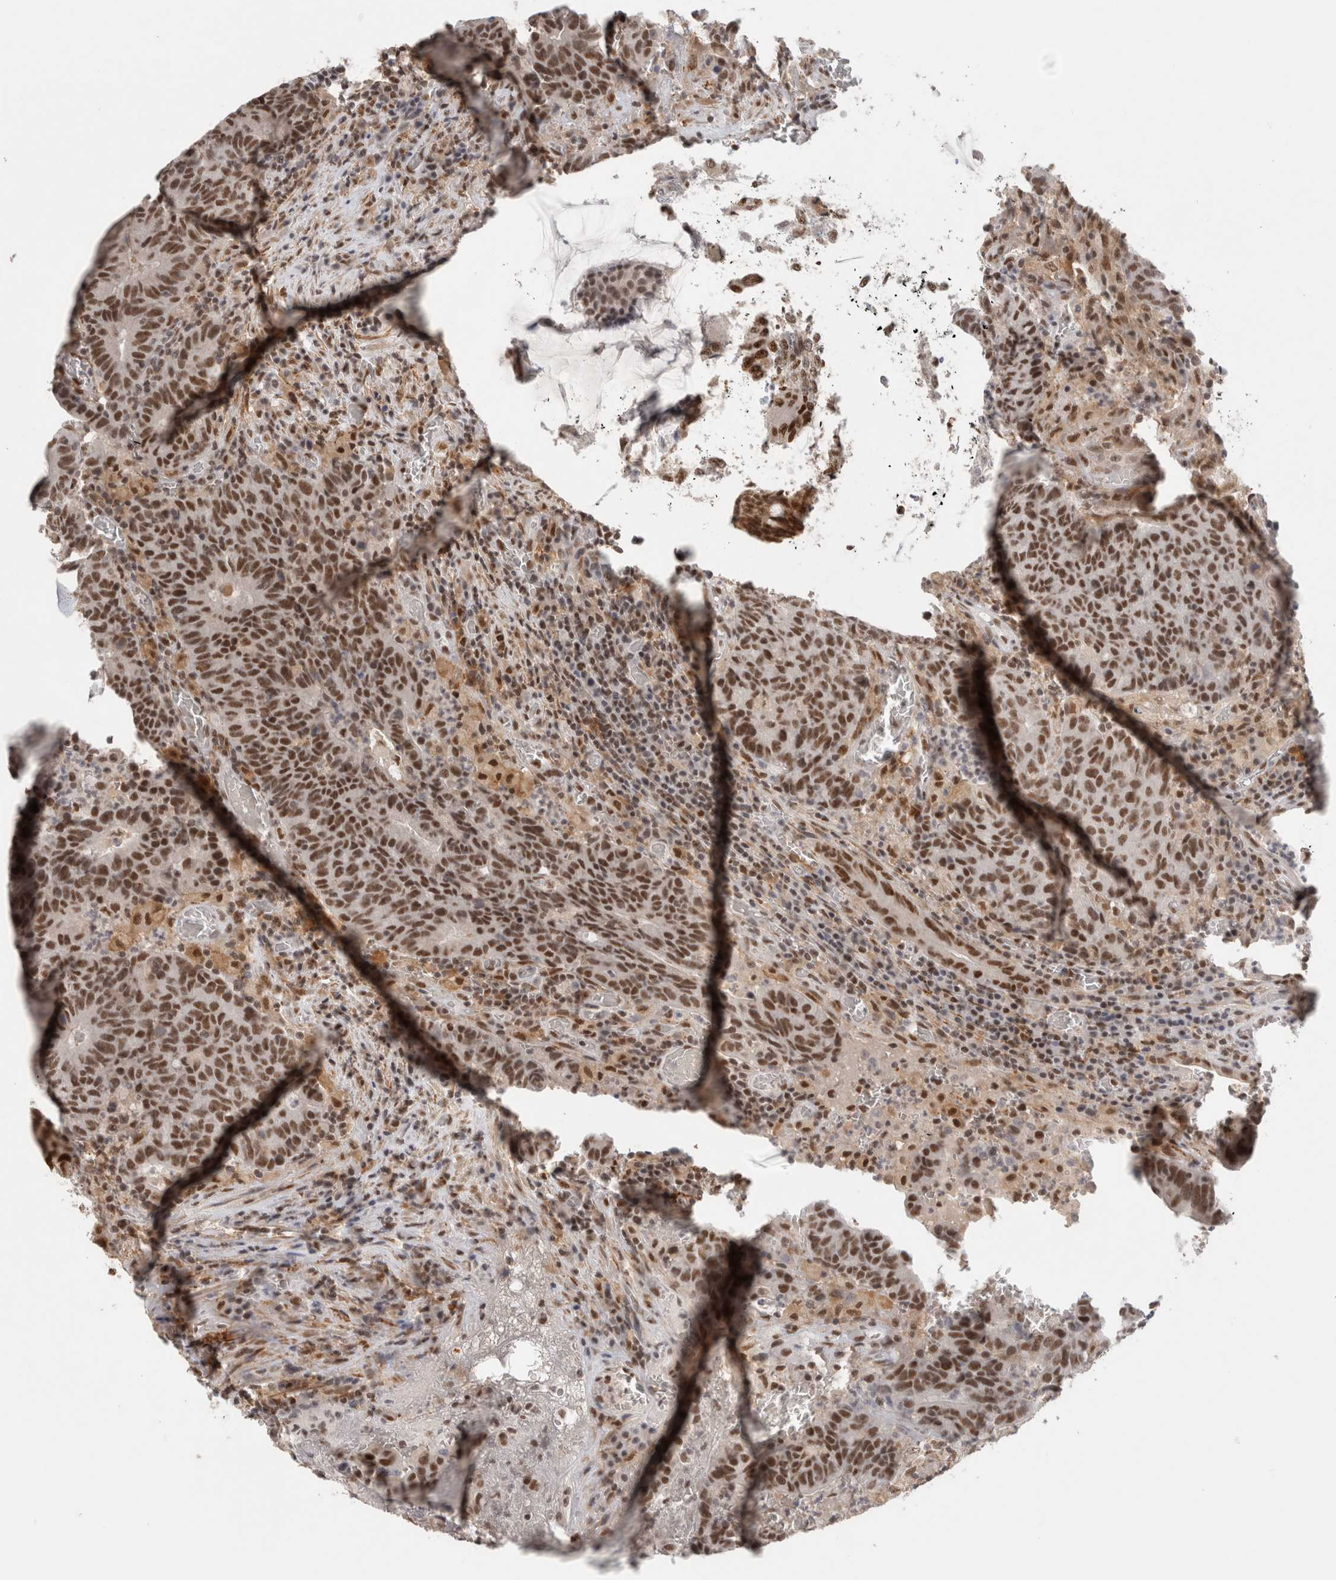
{"staining": {"intensity": "strong", "quantity": ">75%", "location": "nuclear"}, "tissue": "colorectal cancer", "cell_type": "Tumor cells", "image_type": "cancer", "snomed": [{"axis": "morphology", "description": "Adenocarcinoma, NOS"}, {"axis": "topography", "description": "Colon"}], "caption": "Tumor cells exhibit high levels of strong nuclear positivity in approximately >75% of cells in colorectal adenocarcinoma.", "gene": "ZNF830", "patient": {"sex": "female", "age": 75}}